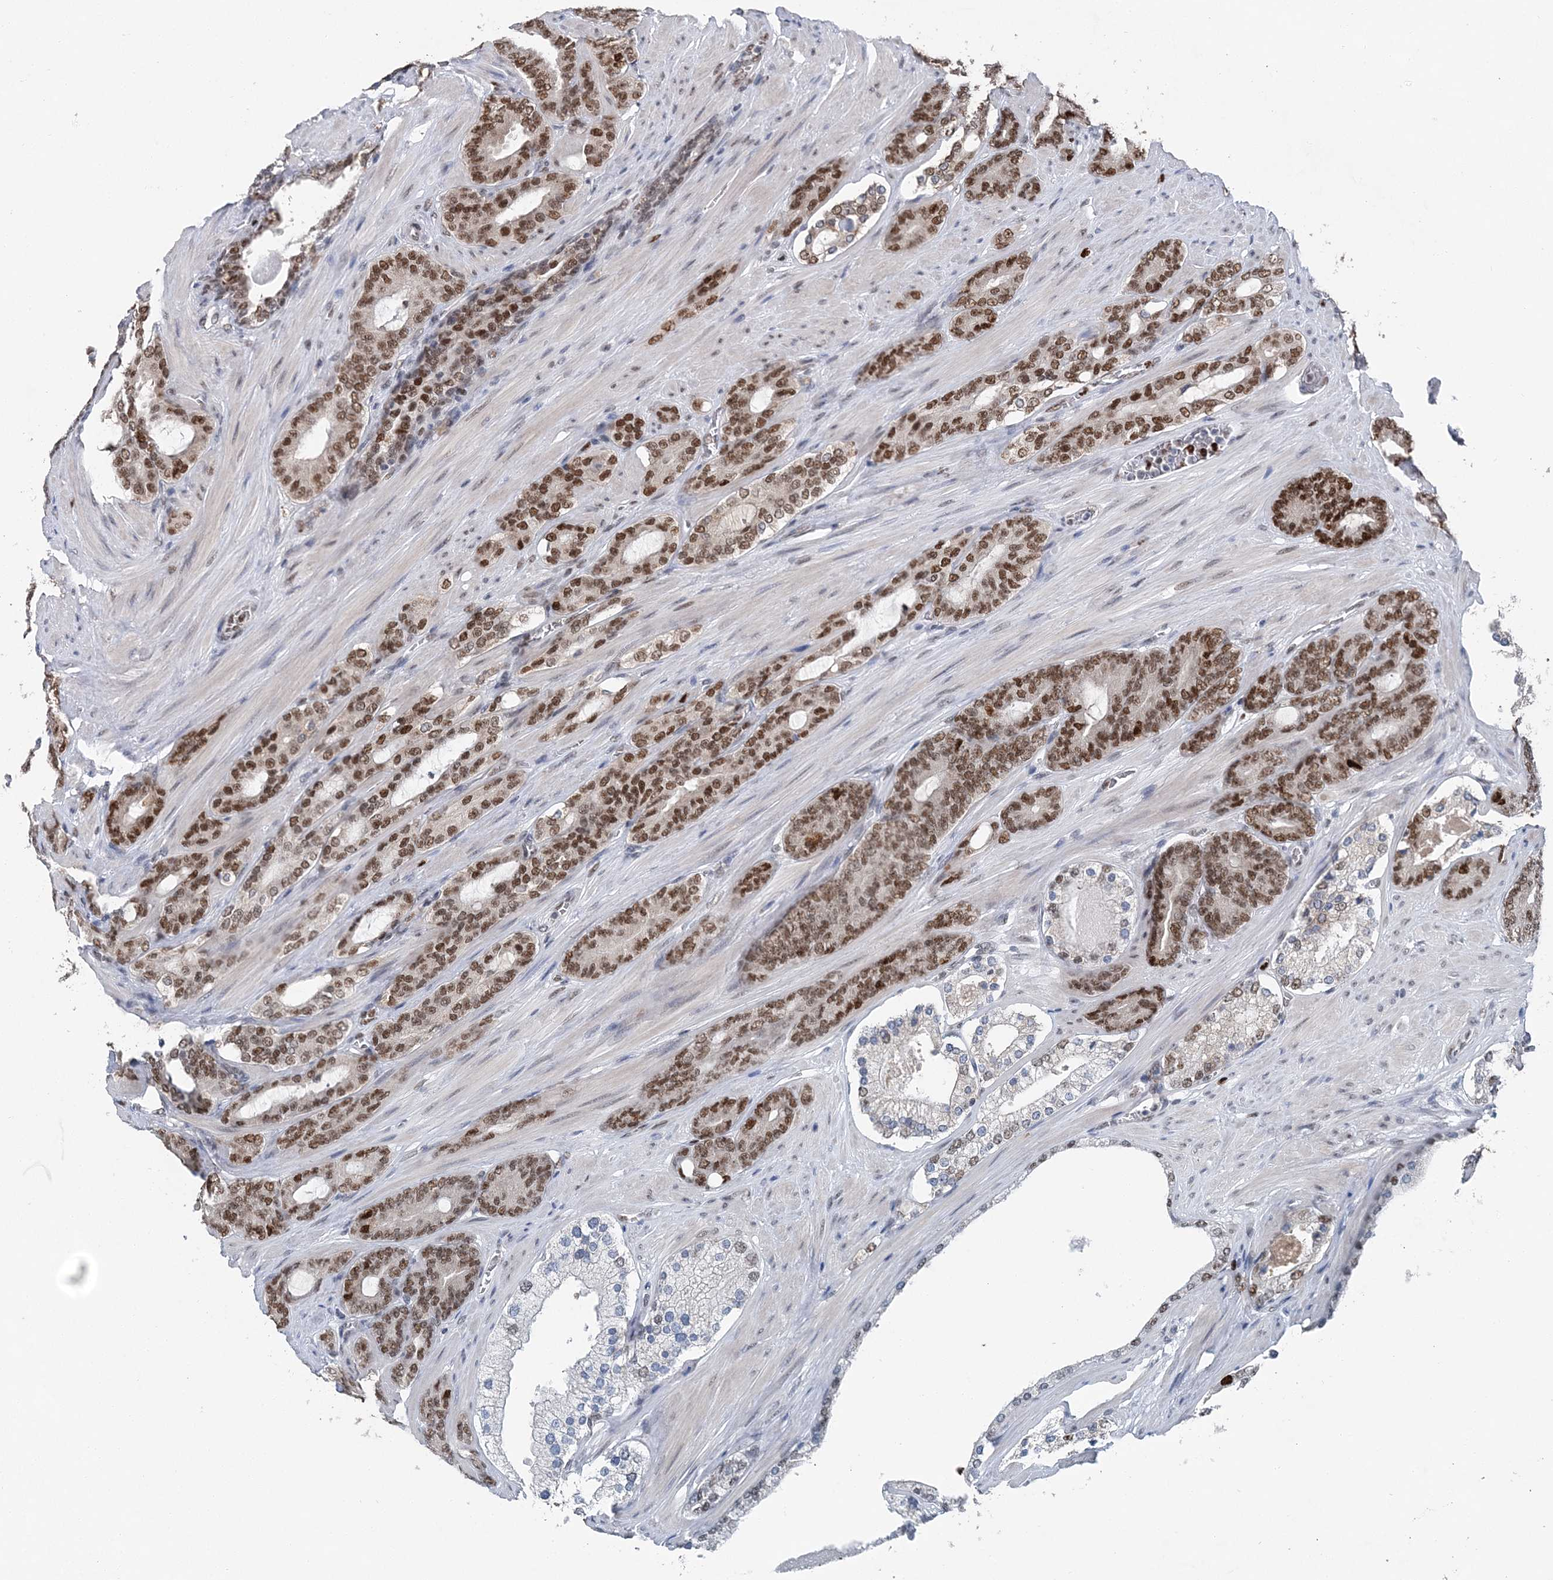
{"staining": {"intensity": "strong", "quantity": ">75%", "location": "nuclear"}, "tissue": "prostate cancer", "cell_type": "Tumor cells", "image_type": "cancer", "snomed": [{"axis": "morphology", "description": "Adenocarcinoma, Low grade"}, {"axis": "topography", "description": "Prostate"}], "caption": "This is an image of immunohistochemistry staining of prostate cancer (low-grade adenocarcinoma), which shows strong staining in the nuclear of tumor cells.", "gene": "HAT1", "patient": {"sex": "male", "age": 63}}